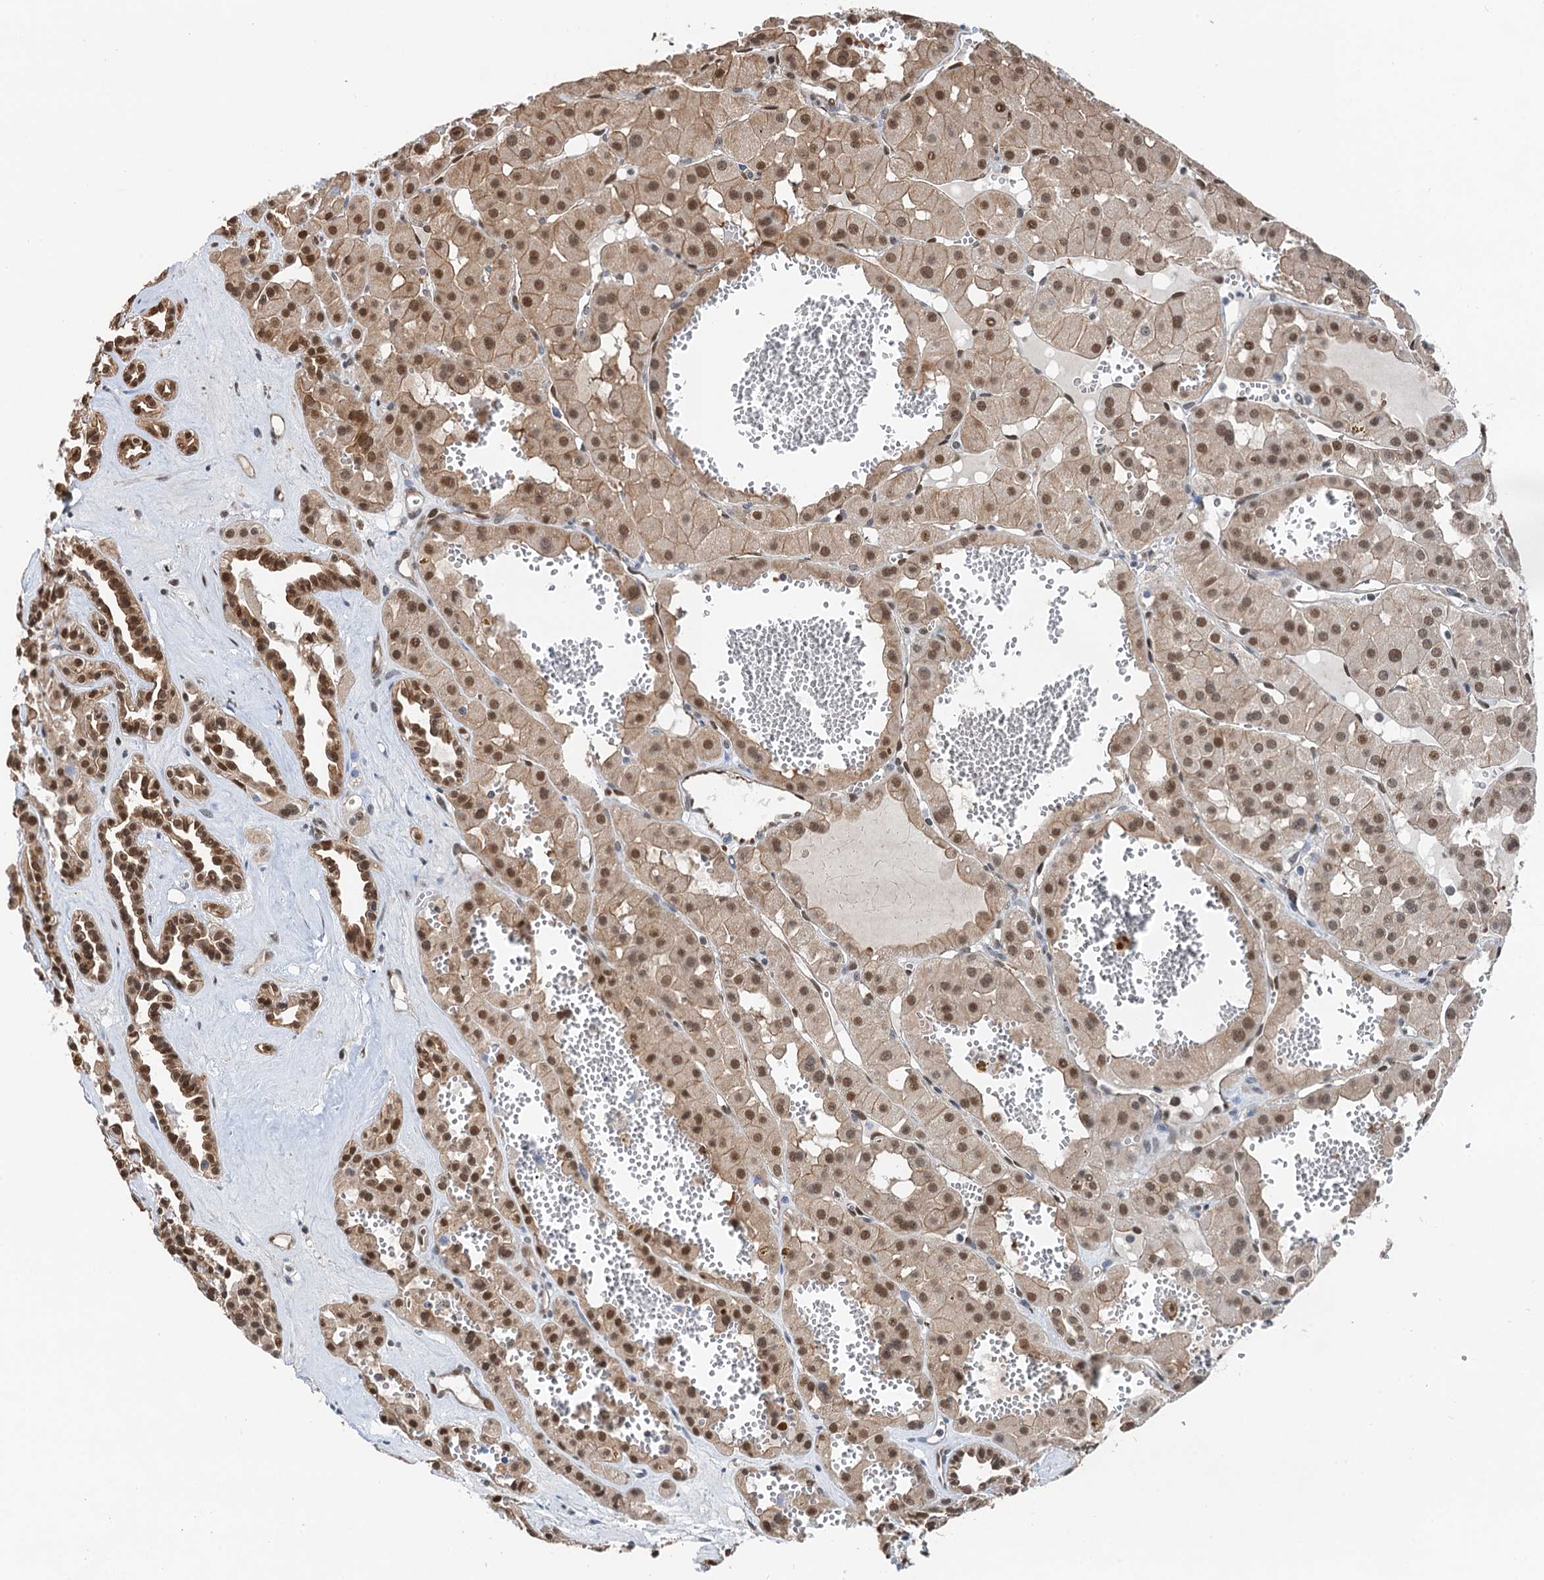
{"staining": {"intensity": "moderate", "quantity": ">75%", "location": "cytoplasmic/membranous,nuclear"}, "tissue": "renal cancer", "cell_type": "Tumor cells", "image_type": "cancer", "snomed": [{"axis": "morphology", "description": "Carcinoma, NOS"}, {"axis": "topography", "description": "Kidney"}], "caption": "An image of human renal cancer (carcinoma) stained for a protein exhibits moderate cytoplasmic/membranous and nuclear brown staining in tumor cells.", "gene": "CFDP1", "patient": {"sex": "female", "age": 75}}